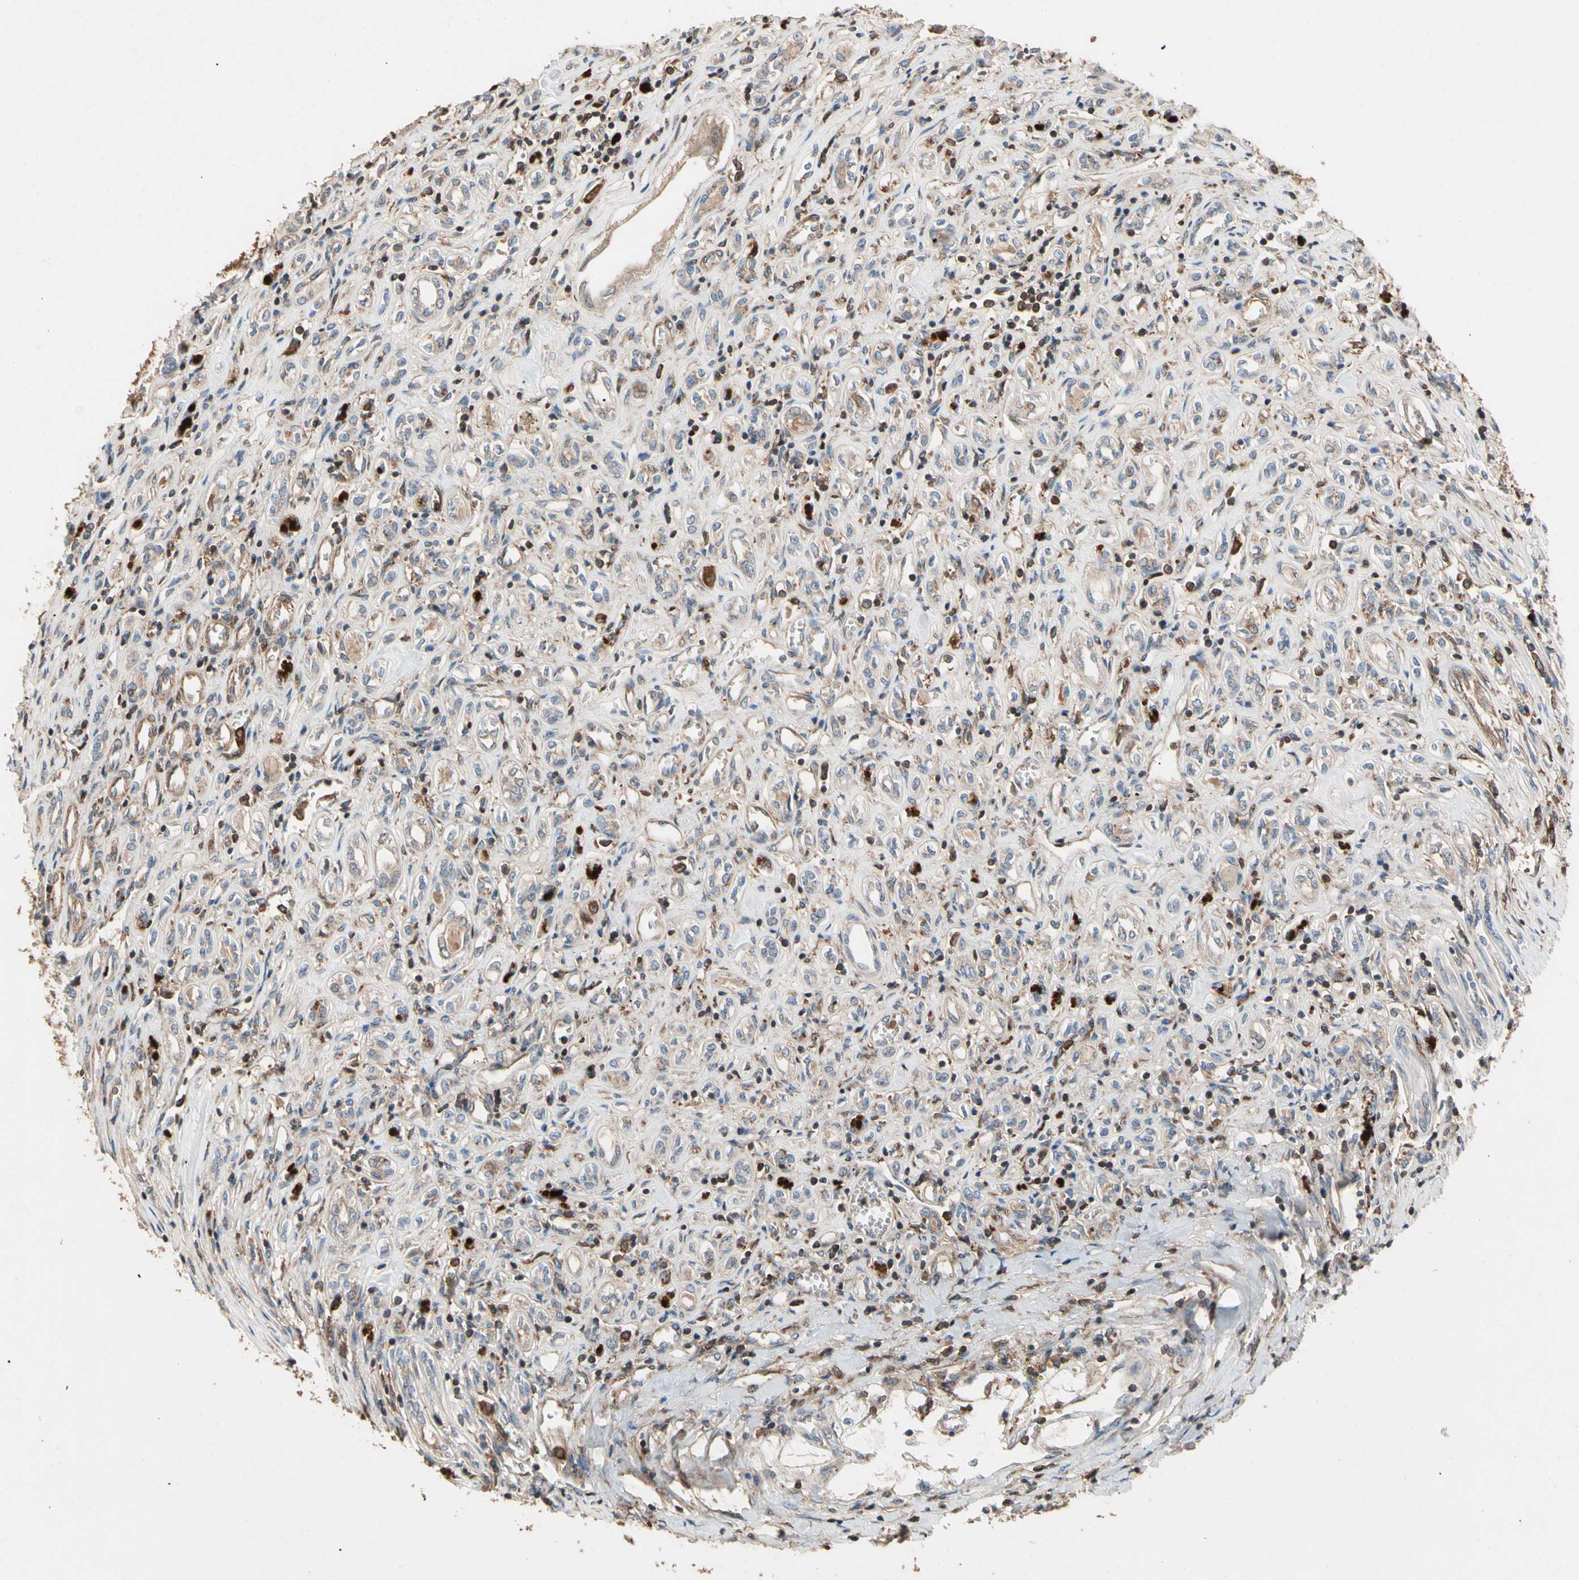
{"staining": {"intensity": "weak", "quantity": ">75%", "location": "cytoplasmic/membranous"}, "tissue": "renal cancer", "cell_type": "Tumor cells", "image_type": "cancer", "snomed": [{"axis": "morphology", "description": "Adenocarcinoma, NOS"}, {"axis": "topography", "description": "Kidney"}], "caption": "Renal adenocarcinoma tissue exhibits weak cytoplasmic/membranous positivity in approximately >75% of tumor cells, visualized by immunohistochemistry.", "gene": "AGBL2", "patient": {"sex": "female", "age": 70}}